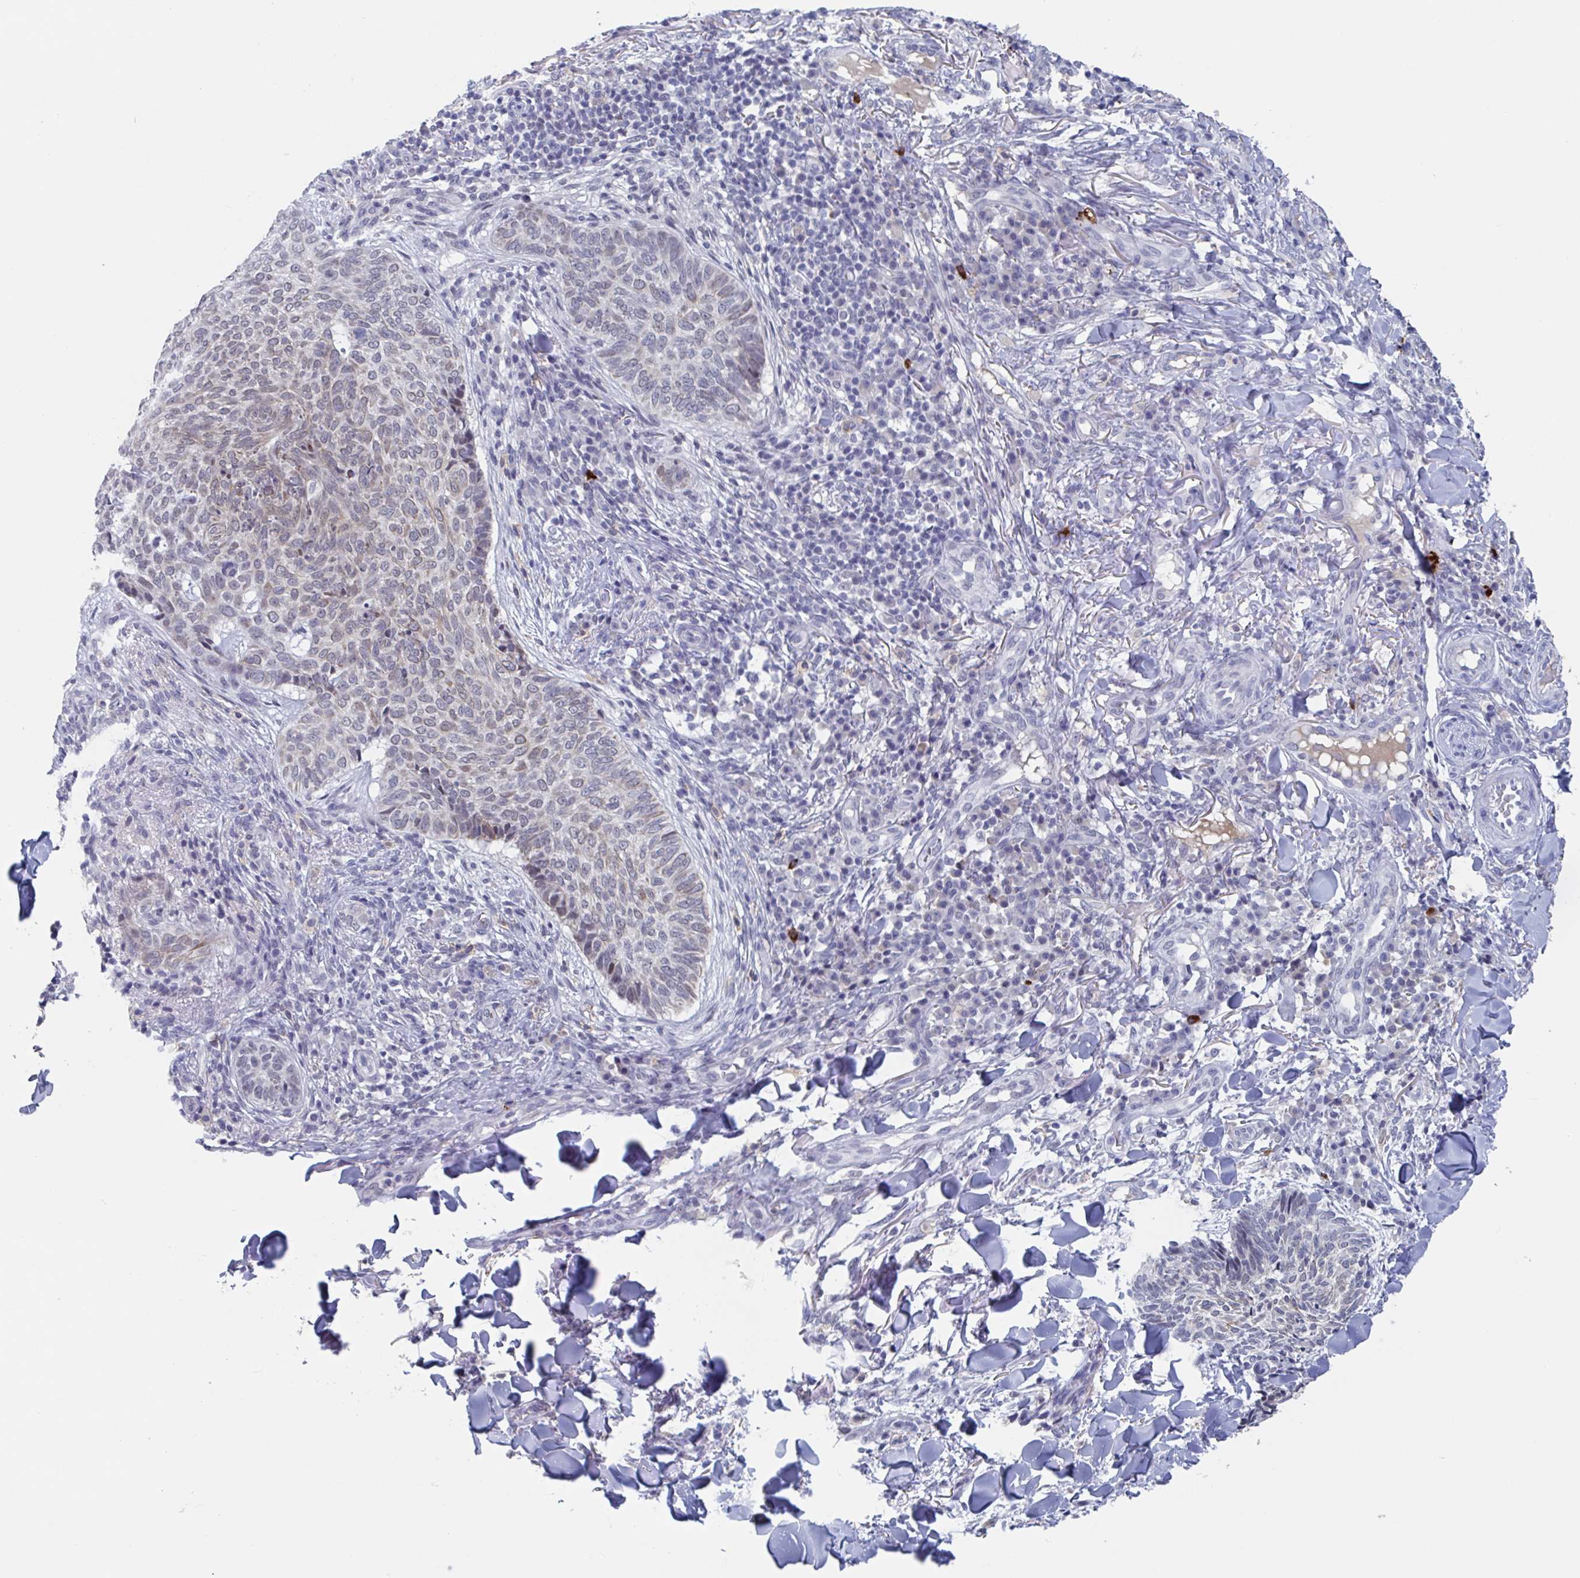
{"staining": {"intensity": "weak", "quantity": "<25%", "location": "nuclear"}, "tissue": "skin cancer", "cell_type": "Tumor cells", "image_type": "cancer", "snomed": [{"axis": "morphology", "description": "Normal tissue, NOS"}, {"axis": "morphology", "description": "Basal cell carcinoma"}, {"axis": "topography", "description": "Skin"}], "caption": "Micrograph shows no significant protein staining in tumor cells of skin basal cell carcinoma. The staining was performed using DAB (3,3'-diaminobenzidine) to visualize the protein expression in brown, while the nuclei were stained in blue with hematoxylin (Magnification: 20x).", "gene": "KDM4D", "patient": {"sex": "male", "age": 50}}